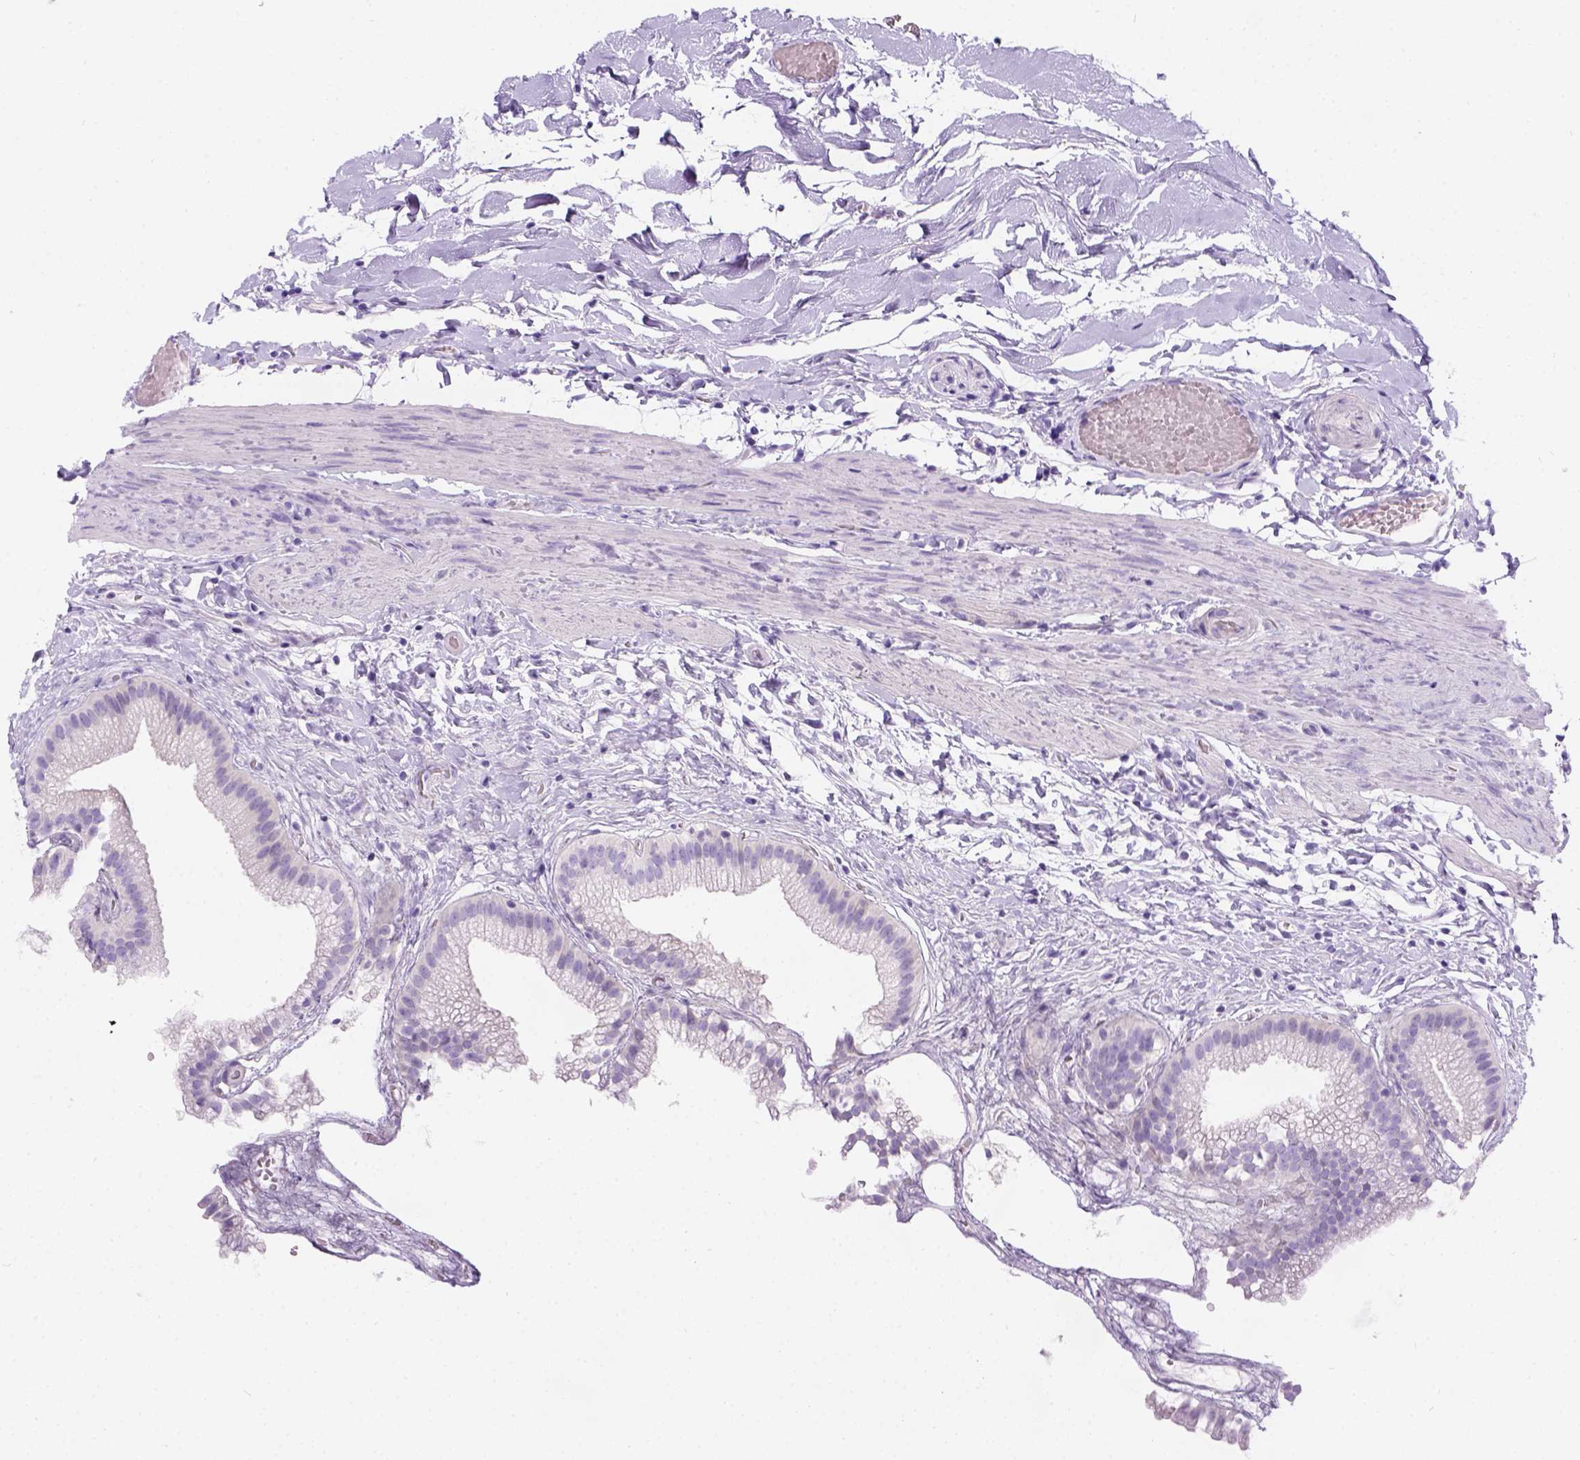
{"staining": {"intensity": "negative", "quantity": "none", "location": "none"}, "tissue": "gallbladder", "cell_type": "Glandular cells", "image_type": "normal", "snomed": [{"axis": "morphology", "description": "Normal tissue, NOS"}, {"axis": "topography", "description": "Gallbladder"}], "caption": "Histopathology image shows no significant protein staining in glandular cells of benign gallbladder. (Immunohistochemistry, brightfield microscopy, high magnification).", "gene": "C7orf57", "patient": {"sex": "female", "age": 63}}